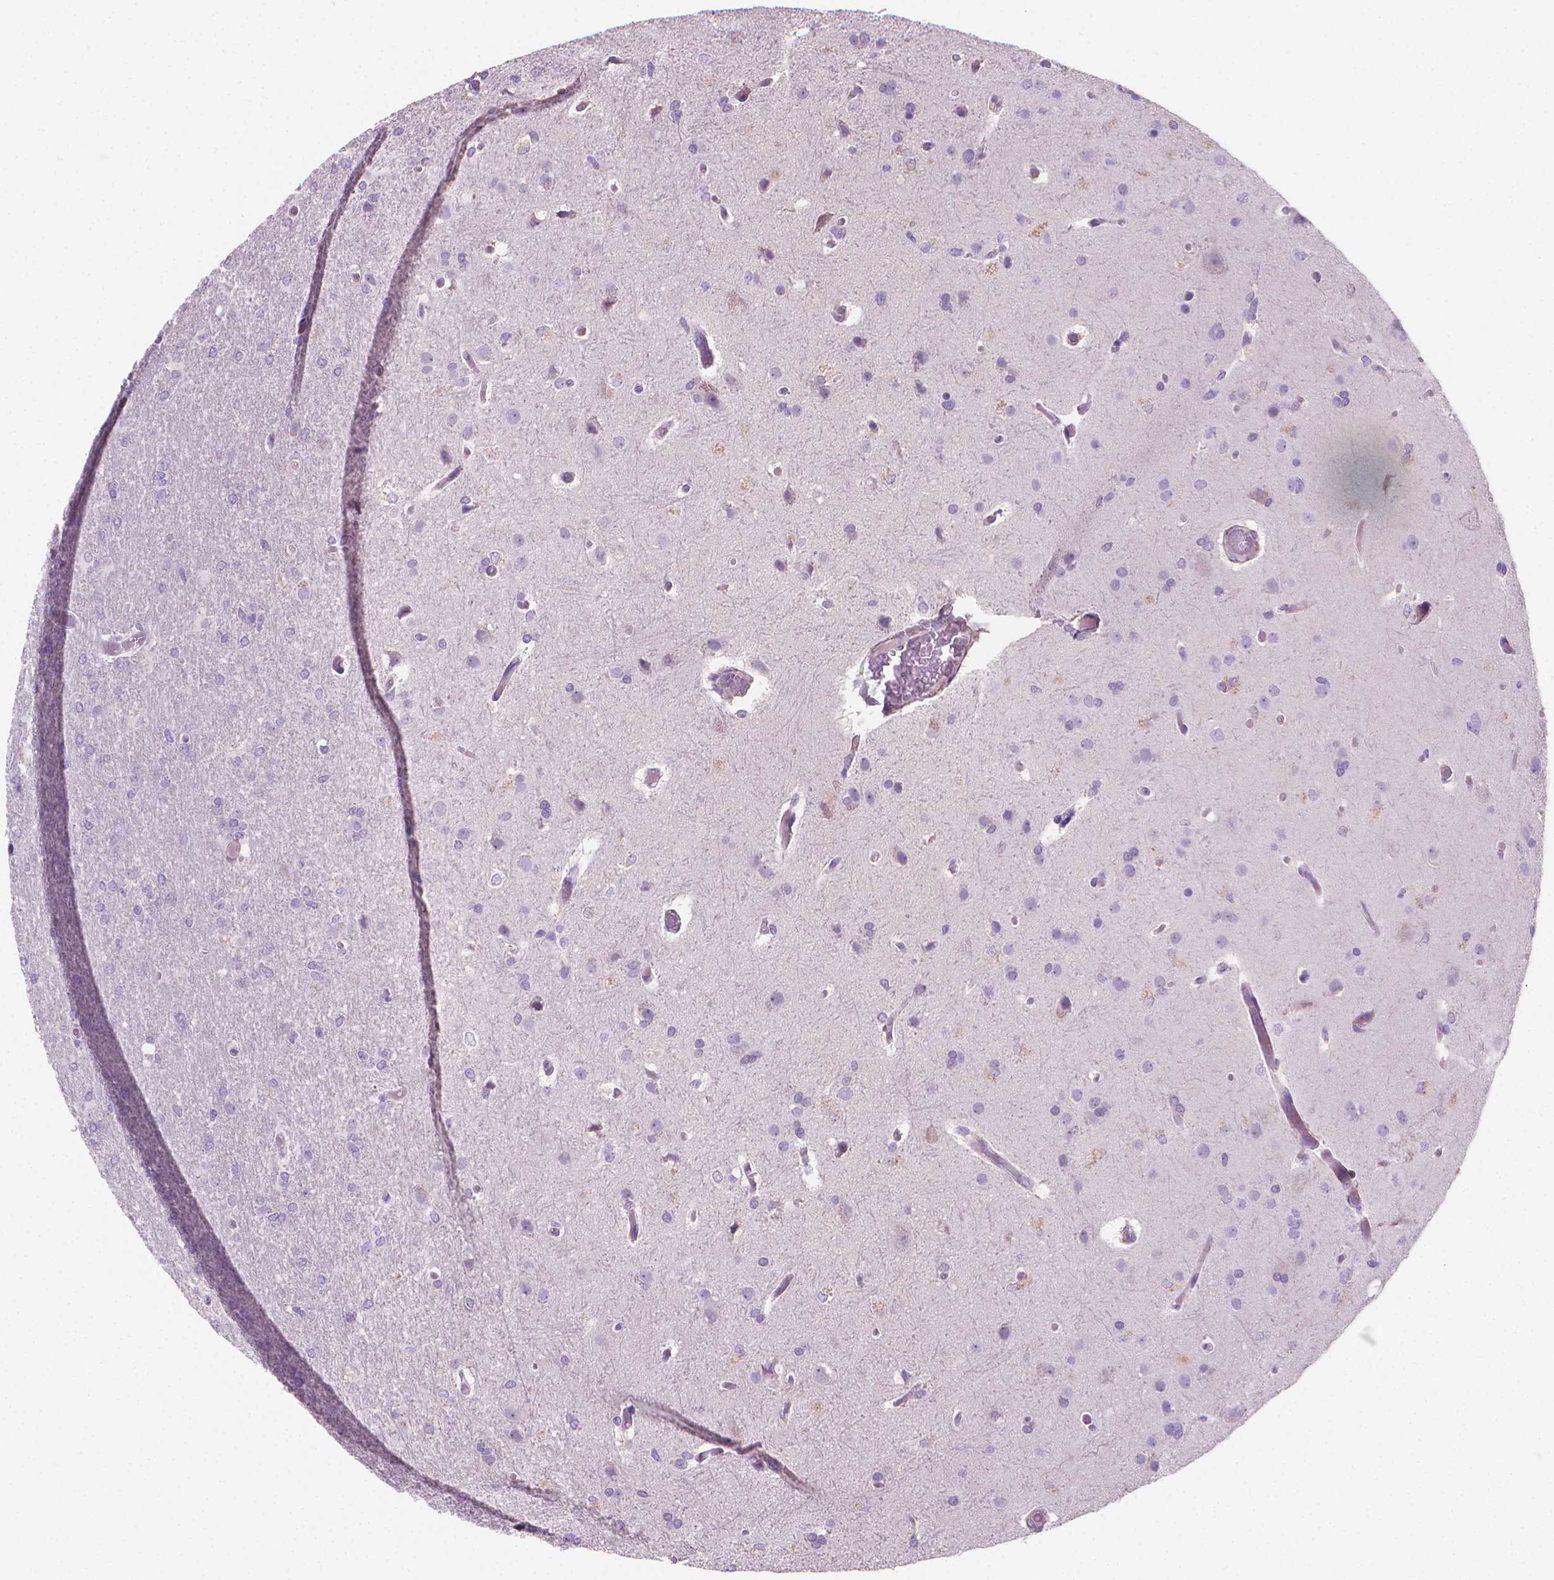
{"staining": {"intensity": "negative", "quantity": "none", "location": "none"}, "tissue": "glioma", "cell_type": "Tumor cells", "image_type": "cancer", "snomed": [{"axis": "morphology", "description": "Glioma, malignant, High grade"}, {"axis": "topography", "description": "Brain"}], "caption": "The micrograph displays no significant positivity in tumor cells of malignant glioma (high-grade).", "gene": "GSDMA", "patient": {"sex": "male", "age": 68}}